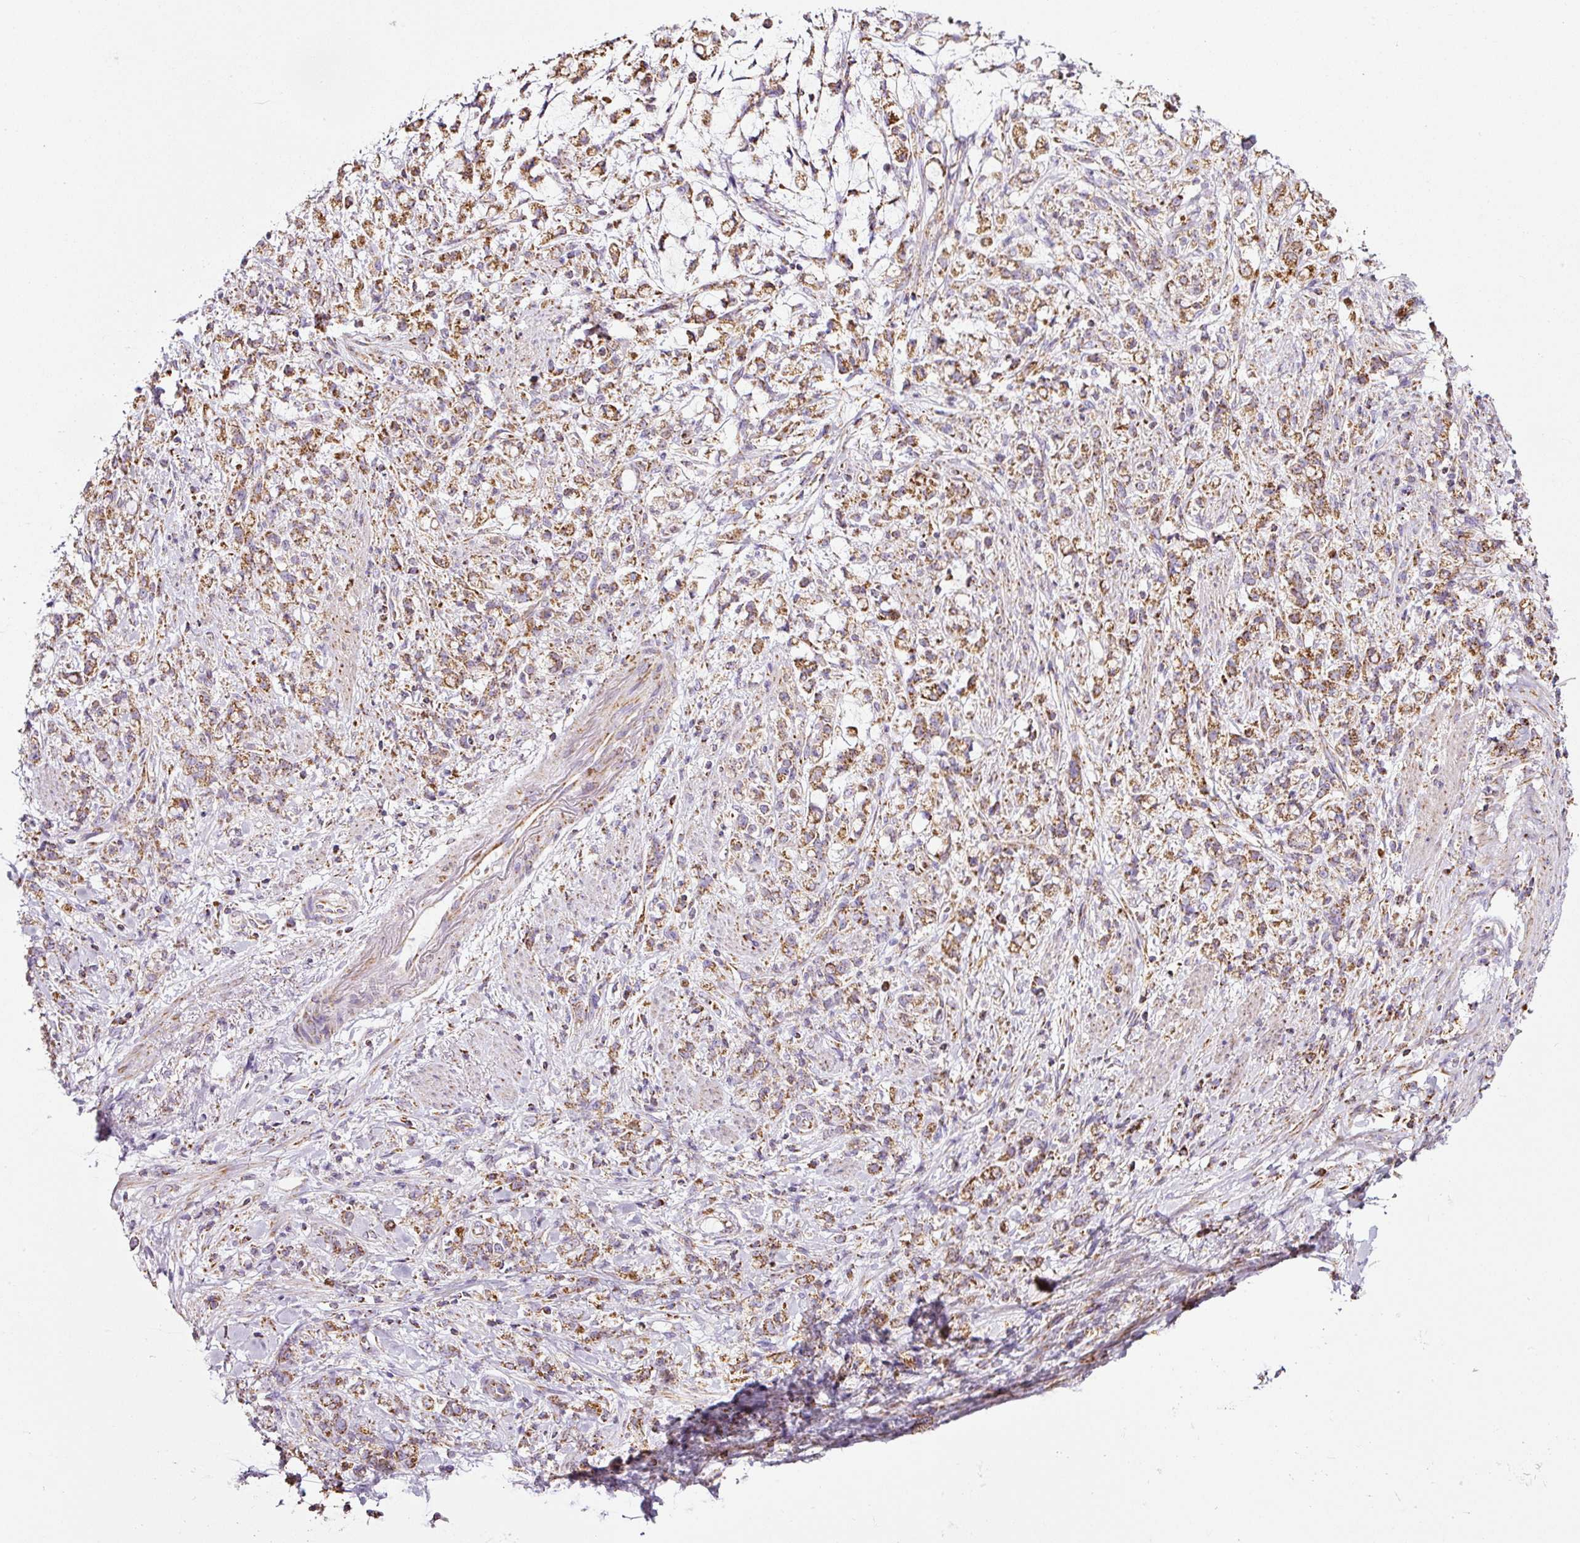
{"staining": {"intensity": "moderate", "quantity": ">75%", "location": "cytoplasmic/membranous"}, "tissue": "stomach cancer", "cell_type": "Tumor cells", "image_type": "cancer", "snomed": [{"axis": "morphology", "description": "Adenocarcinoma, NOS"}, {"axis": "topography", "description": "Stomach"}], "caption": "High-magnification brightfield microscopy of stomach cancer (adenocarcinoma) stained with DAB (brown) and counterstained with hematoxylin (blue). tumor cells exhibit moderate cytoplasmic/membranous expression is appreciated in about>75% of cells.", "gene": "SDHA", "patient": {"sex": "female", "age": 60}}